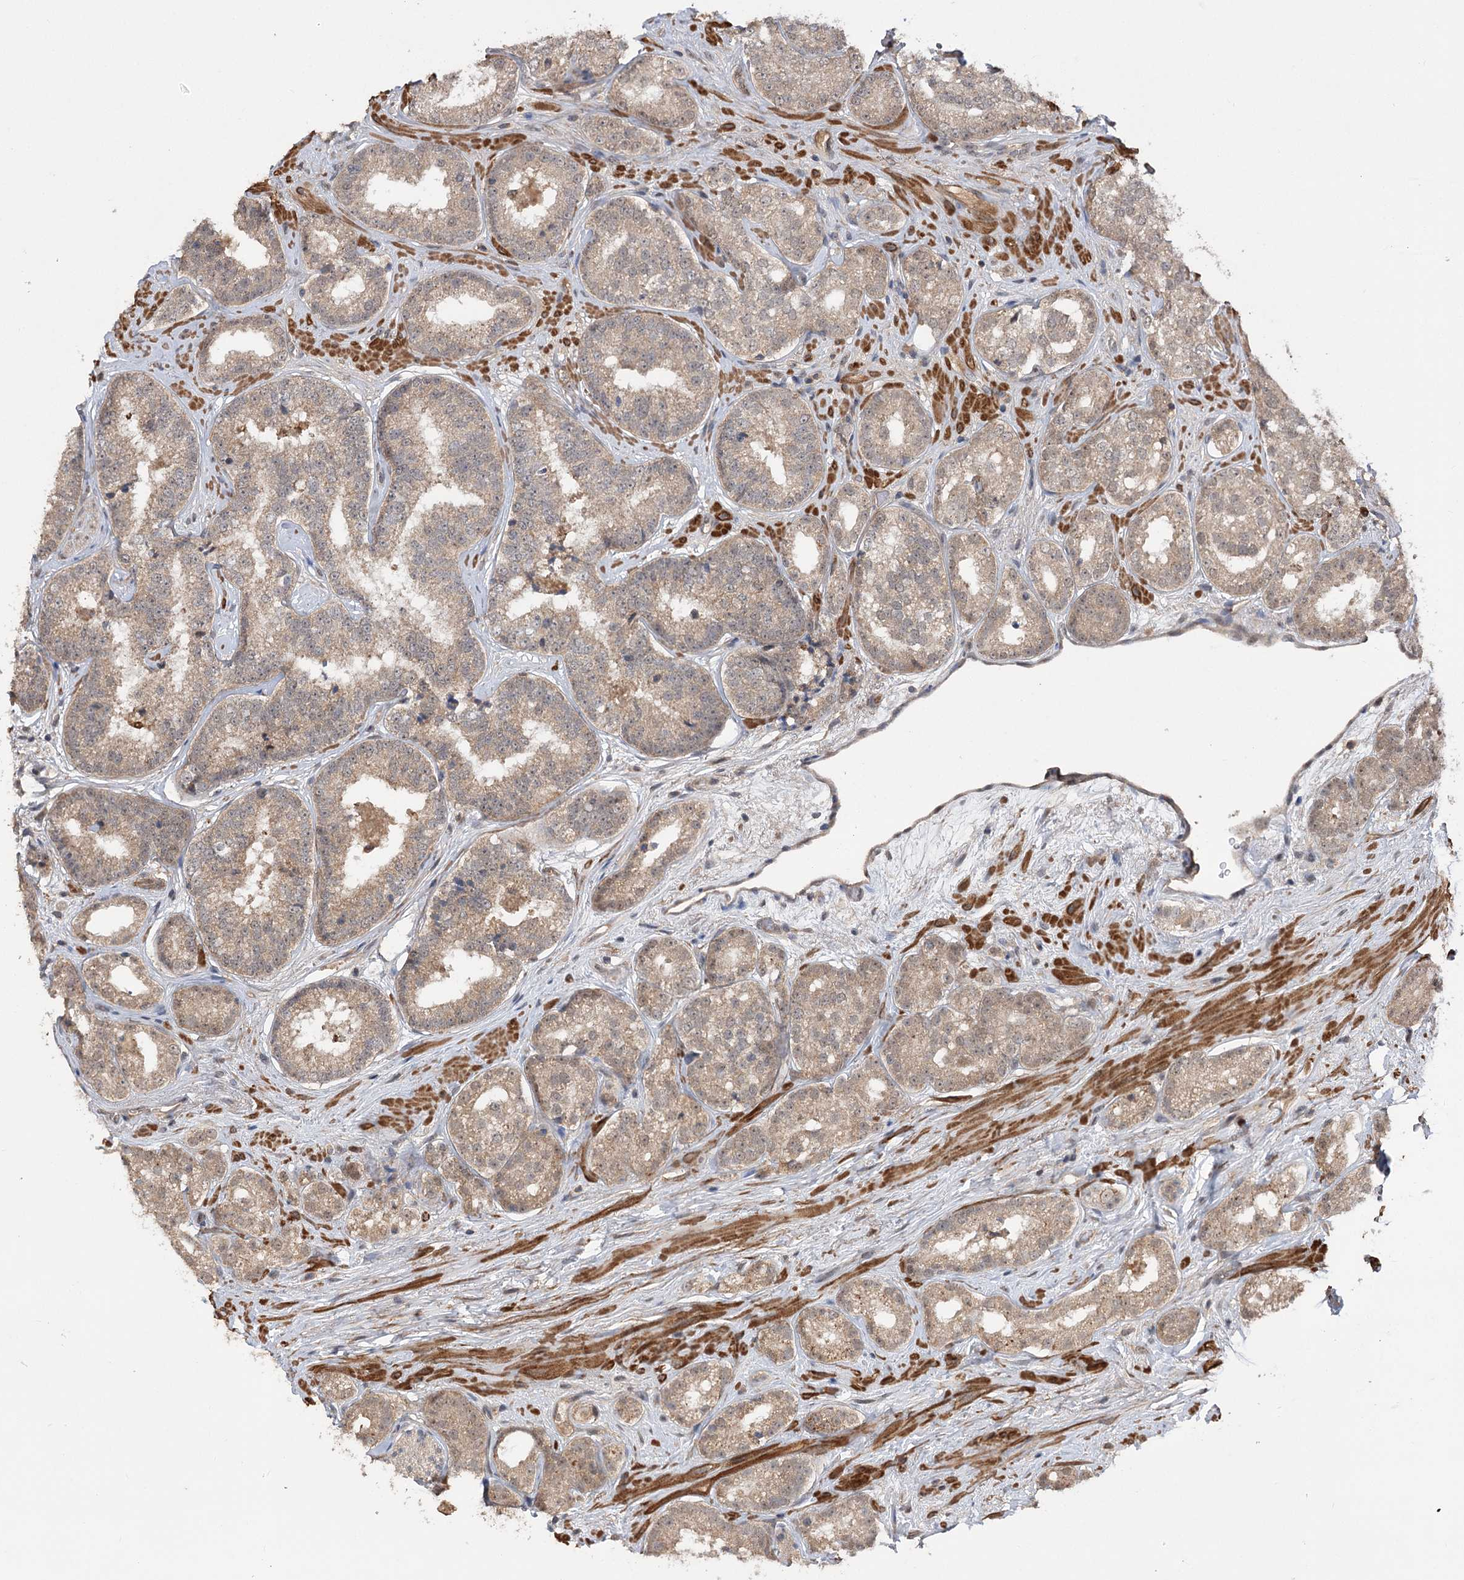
{"staining": {"intensity": "moderate", "quantity": ">75%", "location": "cytoplasmic/membranous"}, "tissue": "prostate cancer", "cell_type": "Tumor cells", "image_type": "cancer", "snomed": [{"axis": "morphology", "description": "Normal tissue, NOS"}, {"axis": "morphology", "description": "Adenocarcinoma, High grade"}, {"axis": "topography", "description": "Prostate"}], "caption": "Immunohistochemical staining of human prostate high-grade adenocarcinoma displays medium levels of moderate cytoplasmic/membranous staining in approximately >75% of tumor cells. The staining was performed using DAB, with brown indicating positive protein expression. Nuclei are stained blue with hematoxylin.", "gene": "TENM2", "patient": {"sex": "male", "age": 83}}